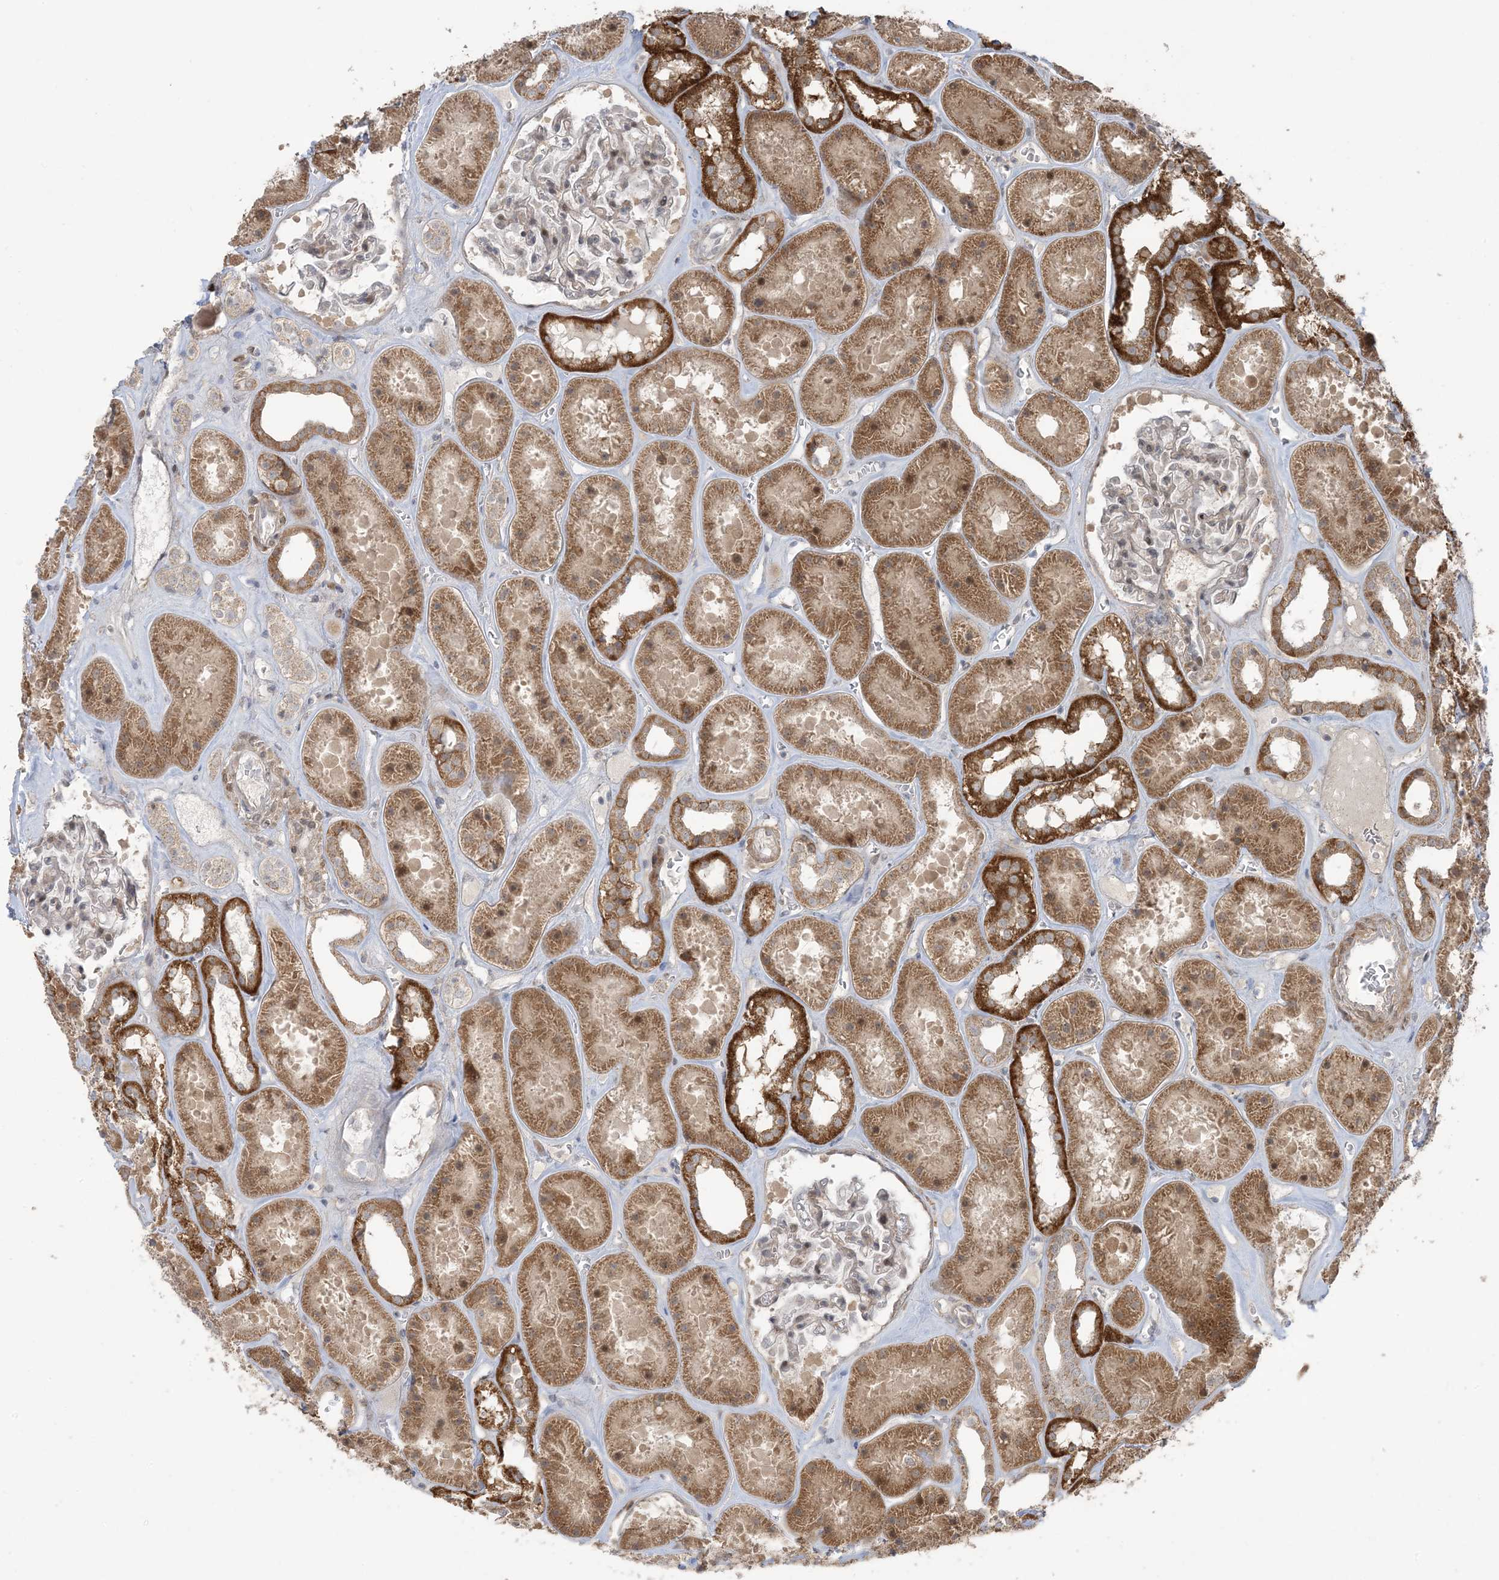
{"staining": {"intensity": "negative", "quantity": "none", "location": "none"}, "tissue": "kidney", "cell_type": "Cells in glomeruli", "image_type": "normal", "snomed": [{"axis": "morphology", "description": "Normal tissue, NOS"}, {"axis": "topography", "description": "Kidney"}], "caption": "Immunohistochemistry photomicrograph of benign human kidney stained for a protein (brown), which exhibits no positivity in cells in glomeruli. Brightfield microscopy of immunohistochemistry (IHC) stained with DAB (brown) and hematoxylin (blue), captured at high magnification.", "gene": "PHLDB2", "patient": {"sex": "female", "age": 41}}